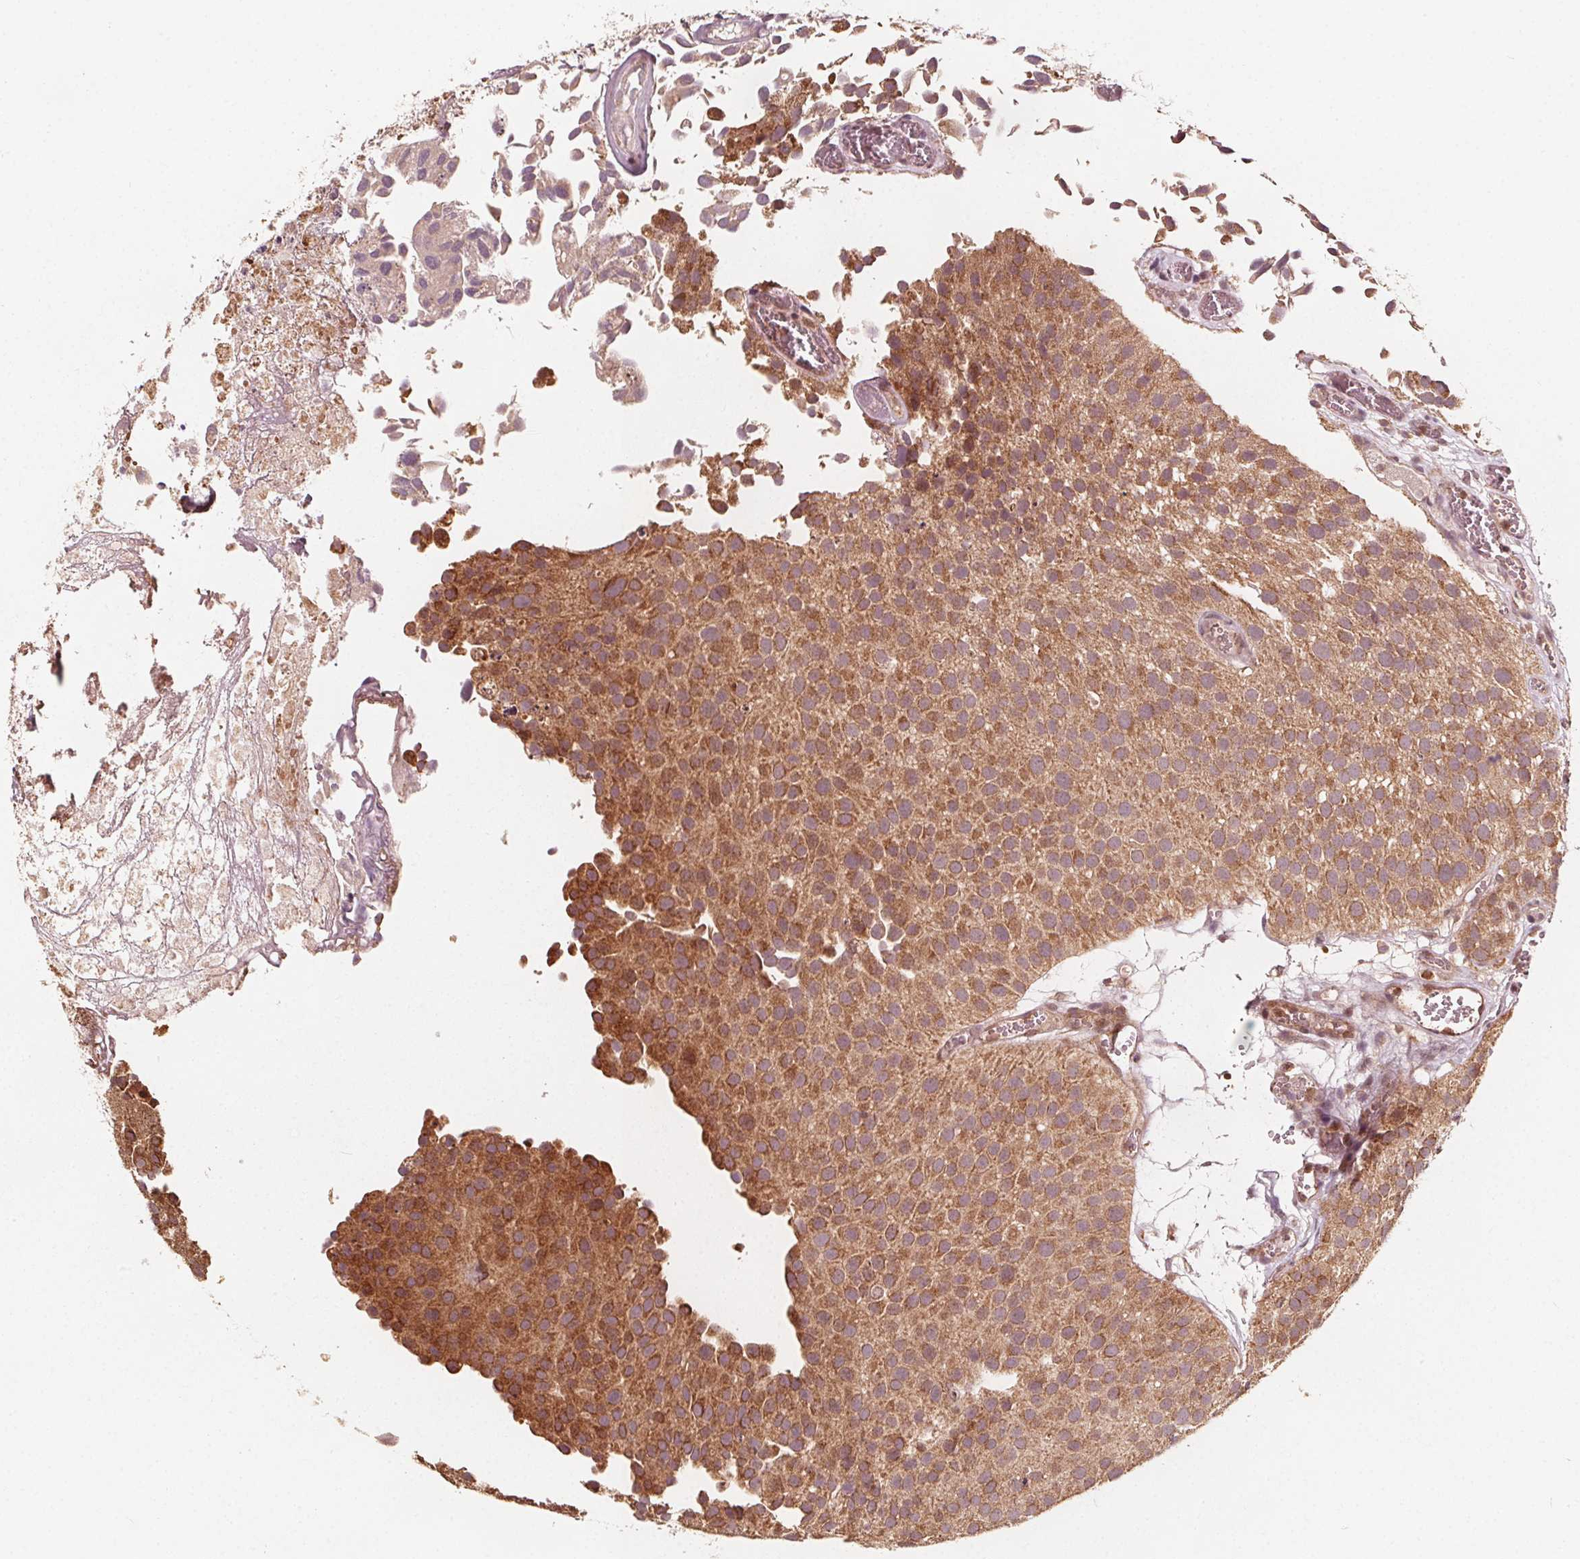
{"staining": {"intensity": "moderate", "quantity": ">75%", "location": "cytoplasmic/membranous"}, "tissue": "urothelial cancer", "cell_type": "Tumor cells", "image_type": "cancer", "snomed": [{"axis": "morphology", "description": "Urothelial carcinoma, Low grade"}, {"axis": "topography", "description": "Urinary bladder"}], "caption": "A medium amount of moderate cytoplasmic/membranous expression is seen in about >75% of tumor cells in urothelial cancer tissue.", "gene": "AIP", "patient": {"sex": "female", "age": 69}}